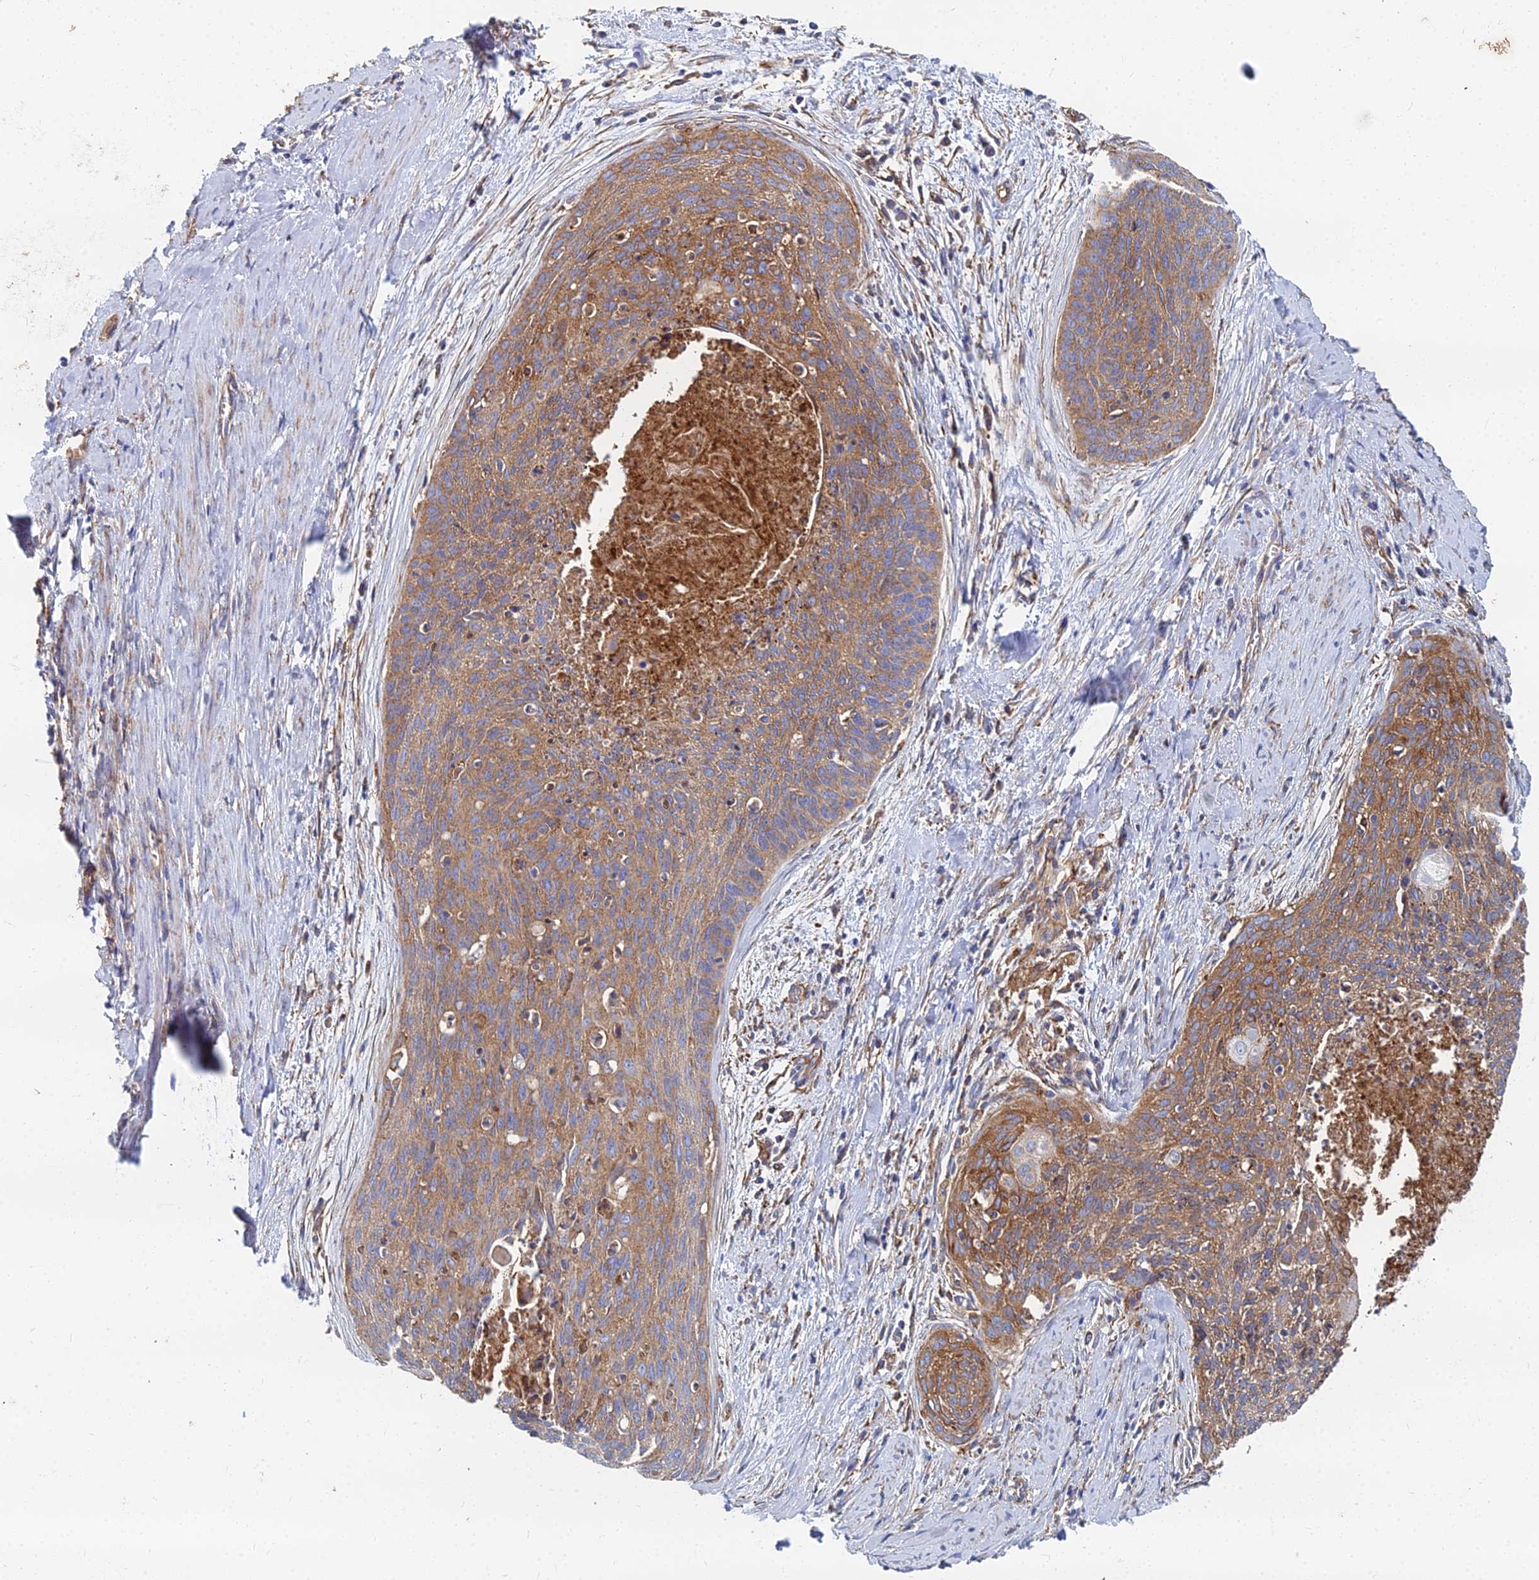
{"staining": {"intensity": "moderate", "quantity": ">75%", "location": "cytoplasmic/membranous"}, "tissue": "cervical cancer", "cell_type": "Tumor cells", "image_type": "cancer", "snomed": [{"axis": "morphology", "description": "Squamous cell carcinoma, NOS"}, {"axis": "topography", "description": "Cervix"}], "caption": "Protein analysis of cervical cancer tissue displays moderate cytoplasmic/membranous expression in approximately >75% of tumor cells.", "gene": "GPR42", "patient": {"sex": "female", "age": 55}}